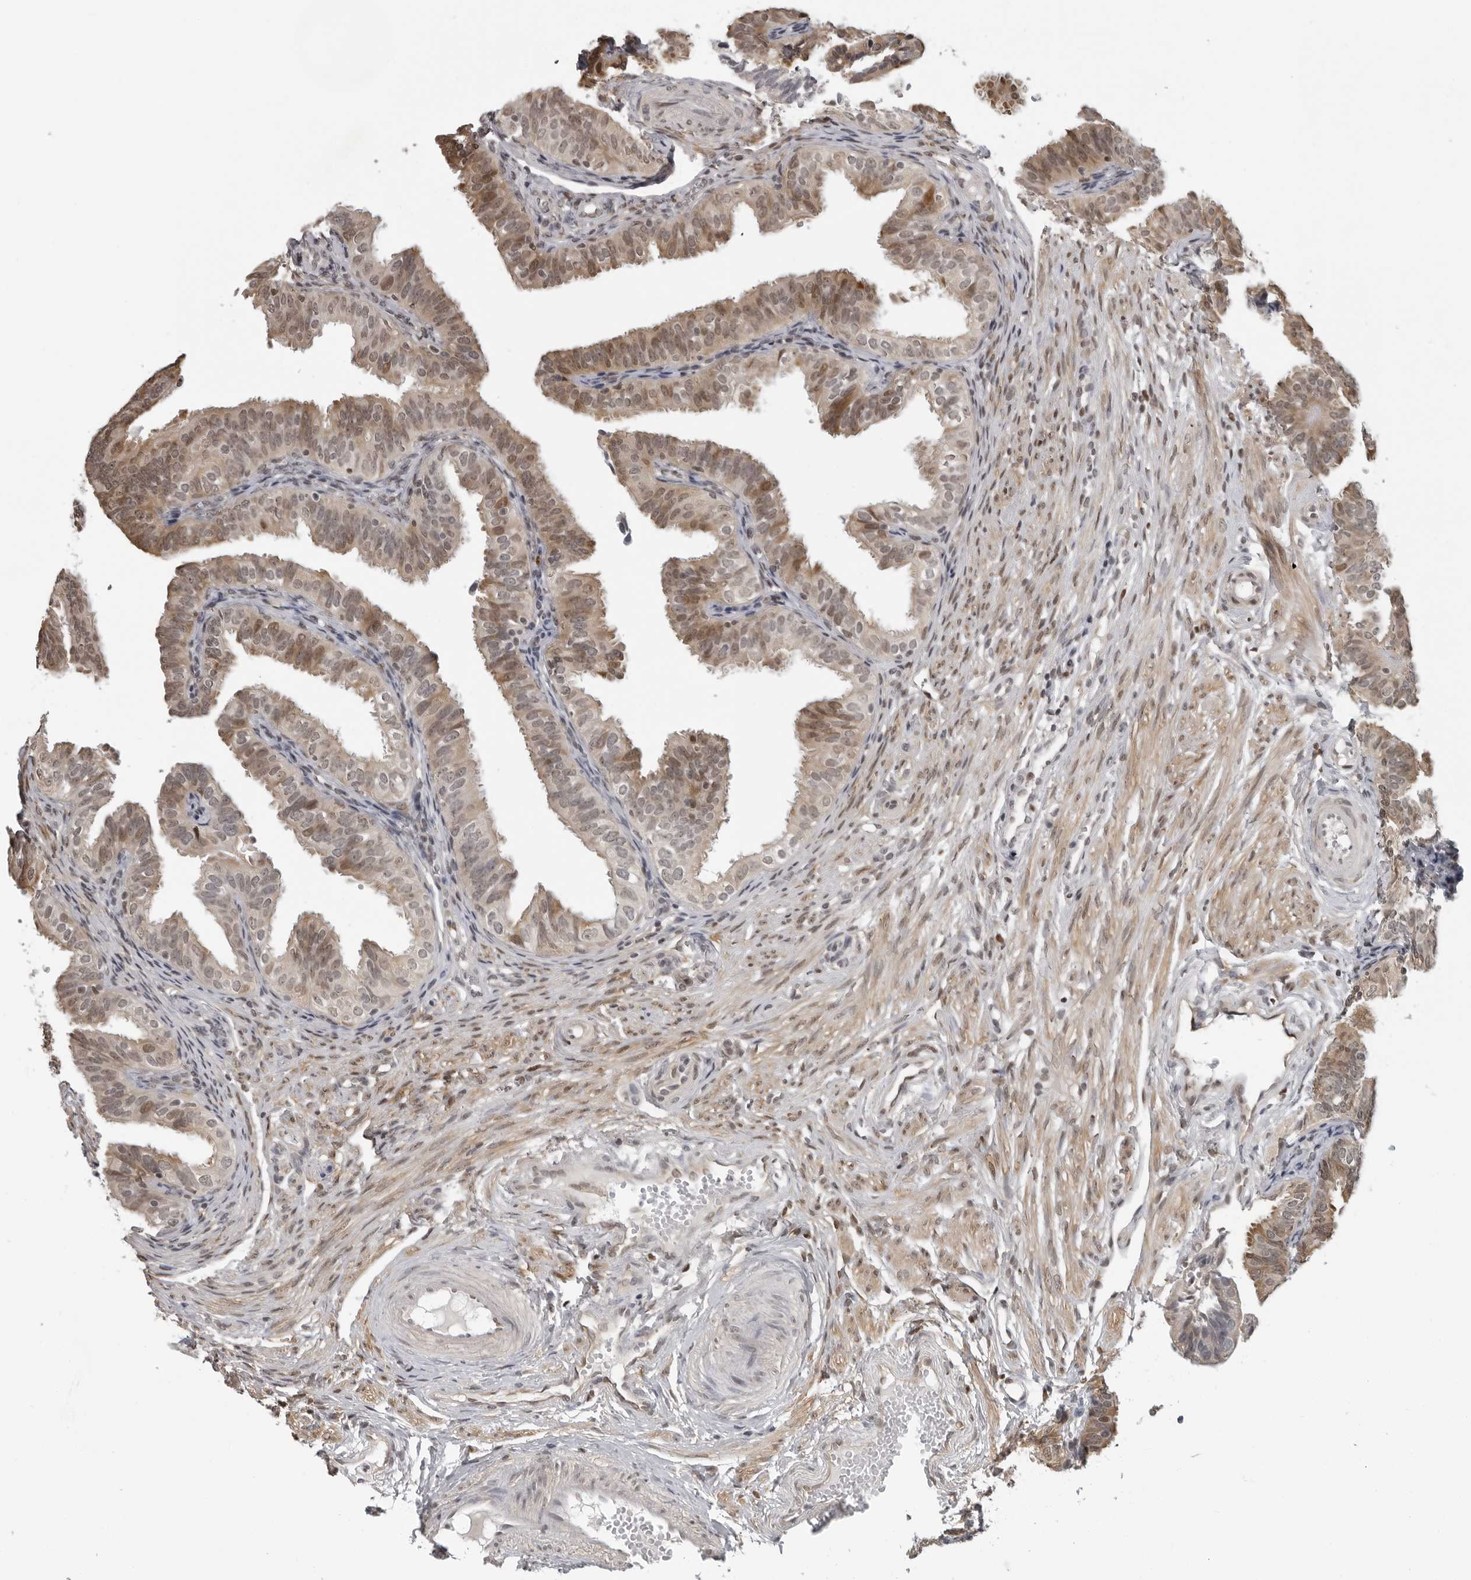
{"staining": {"intensity": "moderate", "quantity": "25%-75%", "location": "nuclear"}, "tissue": "fallopian tube", "cell_type": "Glandular cells", "image_type": "normal", "snomed": [{"axis": "morphology", "description": "Normal tissue, NOS"}, {"axis": "topography", "description": "Fallopian tube"}], "caption": "Protein expression analysis of benign human fallopian tube reveals moderate nuclear staining in about 25%-75% of glandular cells.", "gene": "MAF", "patient": {"sex": "female", "age": 35}}